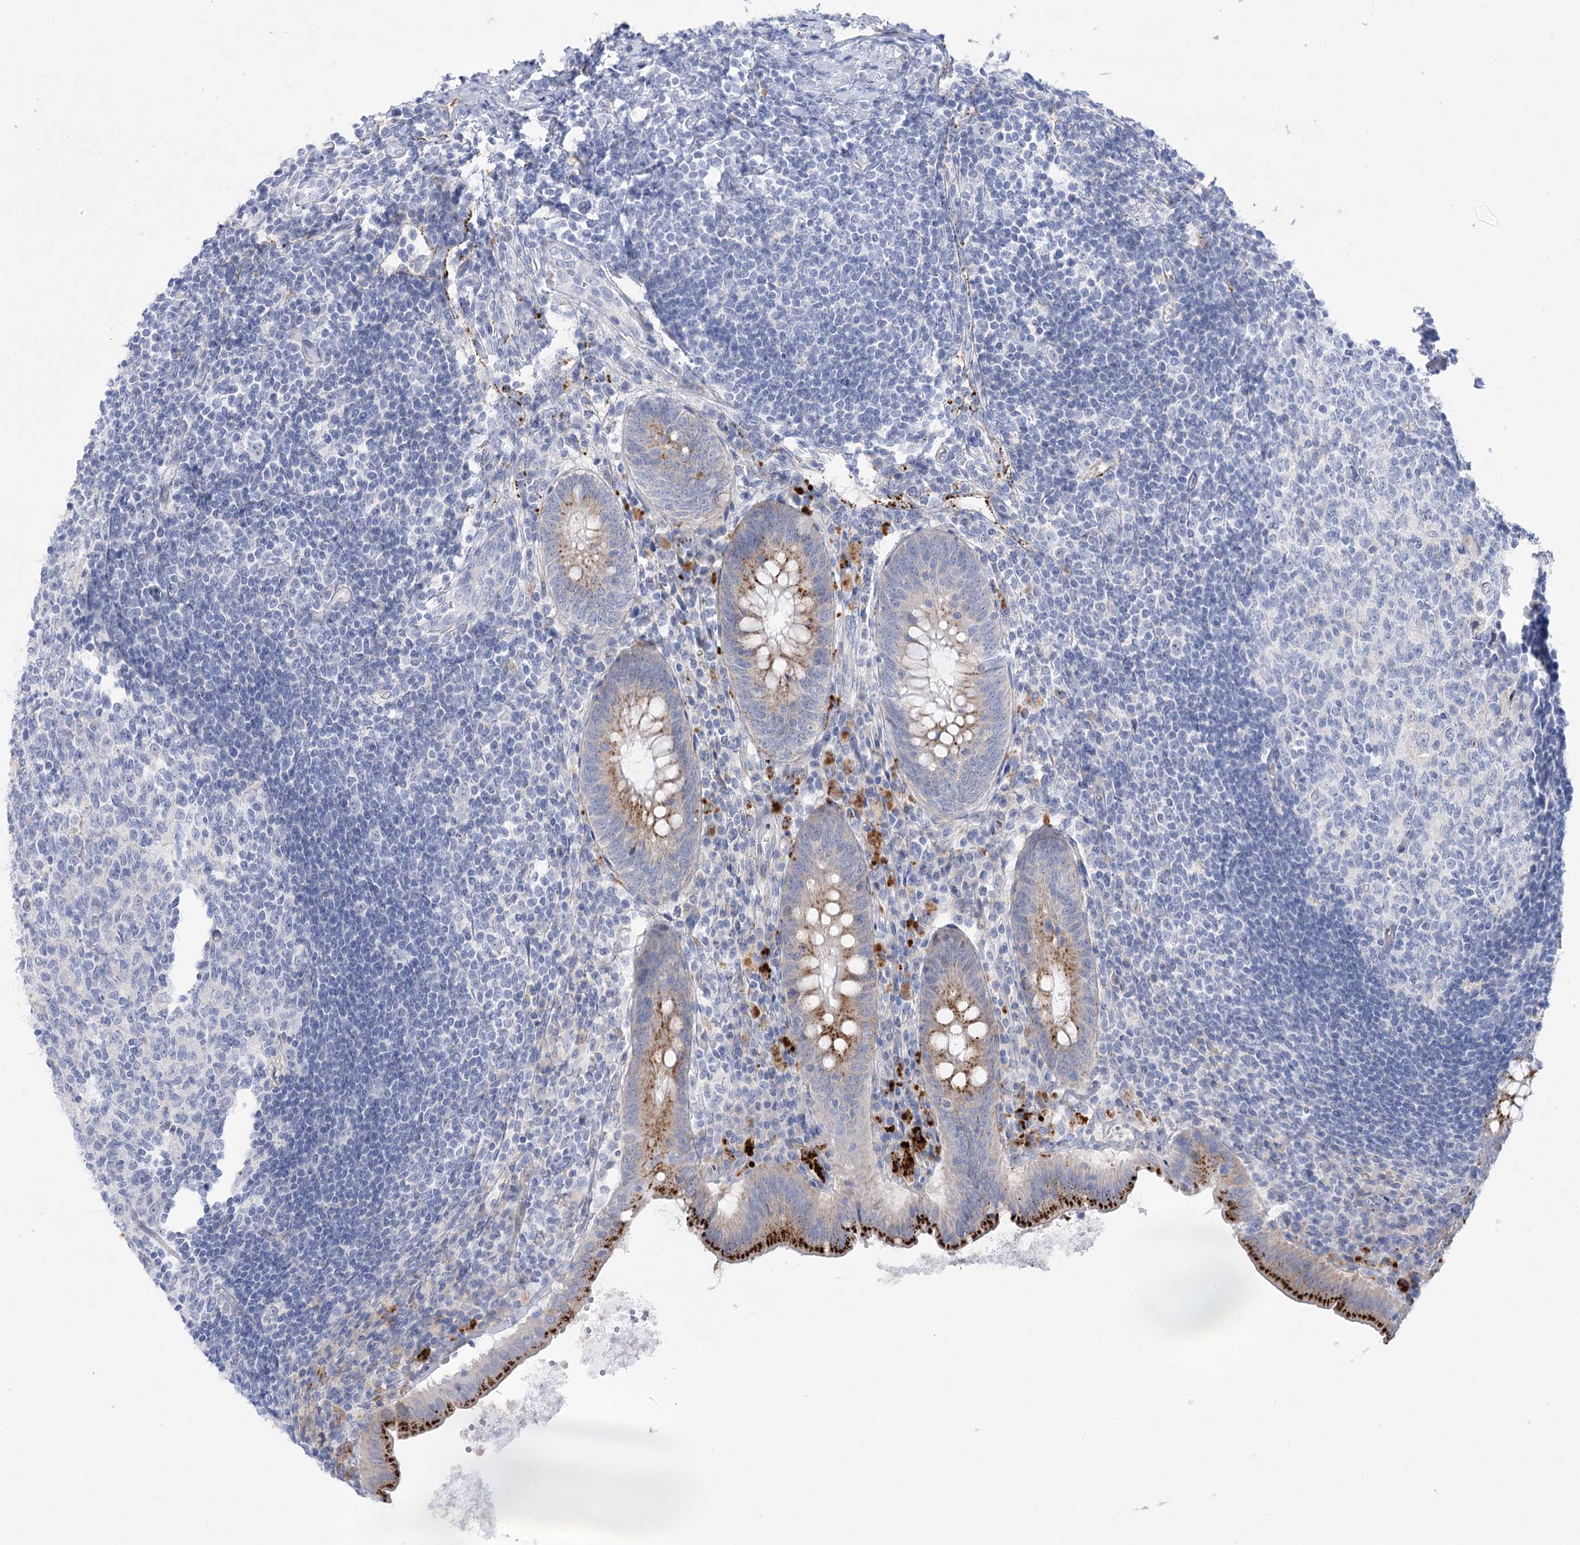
{"staining": {"intensity": "strong", "quantity": "25%-75%", "location": "cytoplasmic/membranous"}, "tissue": "appendix", "cell_type": "Glandular cells", "image_type": "normal", "snomed": [{"axis": "morphology", "description": "Normal tissue, NOS"}, {"axis": "topography", "description": "Appendix"}], "caption": "Immunohistochemical staining of normal human appendix shows strong cytoplasmic/membranous protein expression in about 25%-75% of glandular cells.", "gene": "SIAE", "patient": {"sex": "female", "age": 54}}